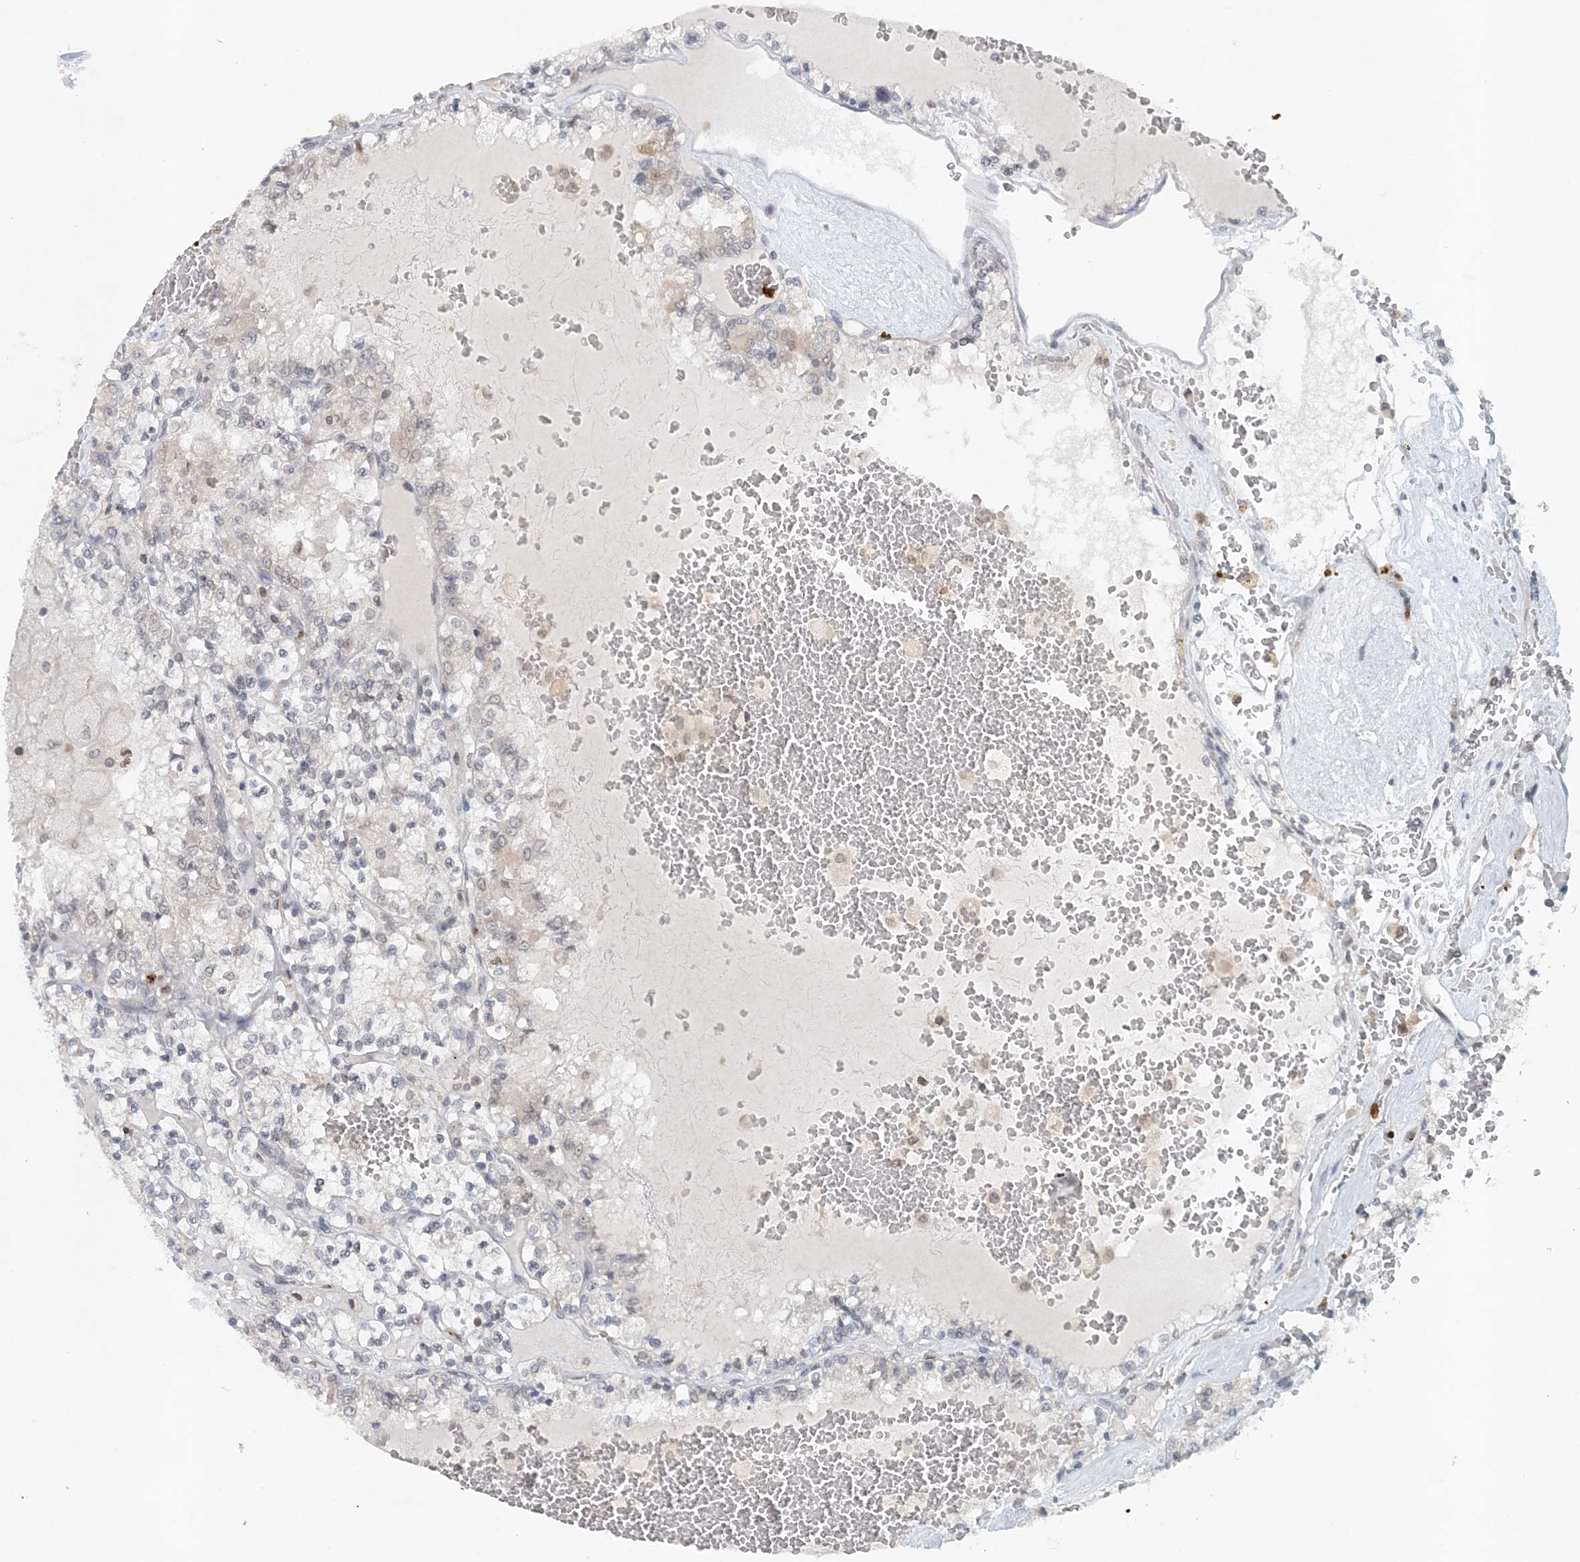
{"staining": {"intensity": "negative", "quantity": "none", "location": "none"}, "tissue": "renal cancer", "cell_type": "Tumor cells", "image_type": "cancer", "snomed": [{"axis": "morphology", "description": "Adenocarcinoma, NOS"}, {"axis": "topography", "description": "Kidney"}], "caption": "High power microscopy image of an immunohistochemistry photomicrograph of renal cancer (adenocarcinoma), revealing no significant staining in tumor cells.", "gene": "NUP54", "patient": {"sex": "female", "age": 56}}